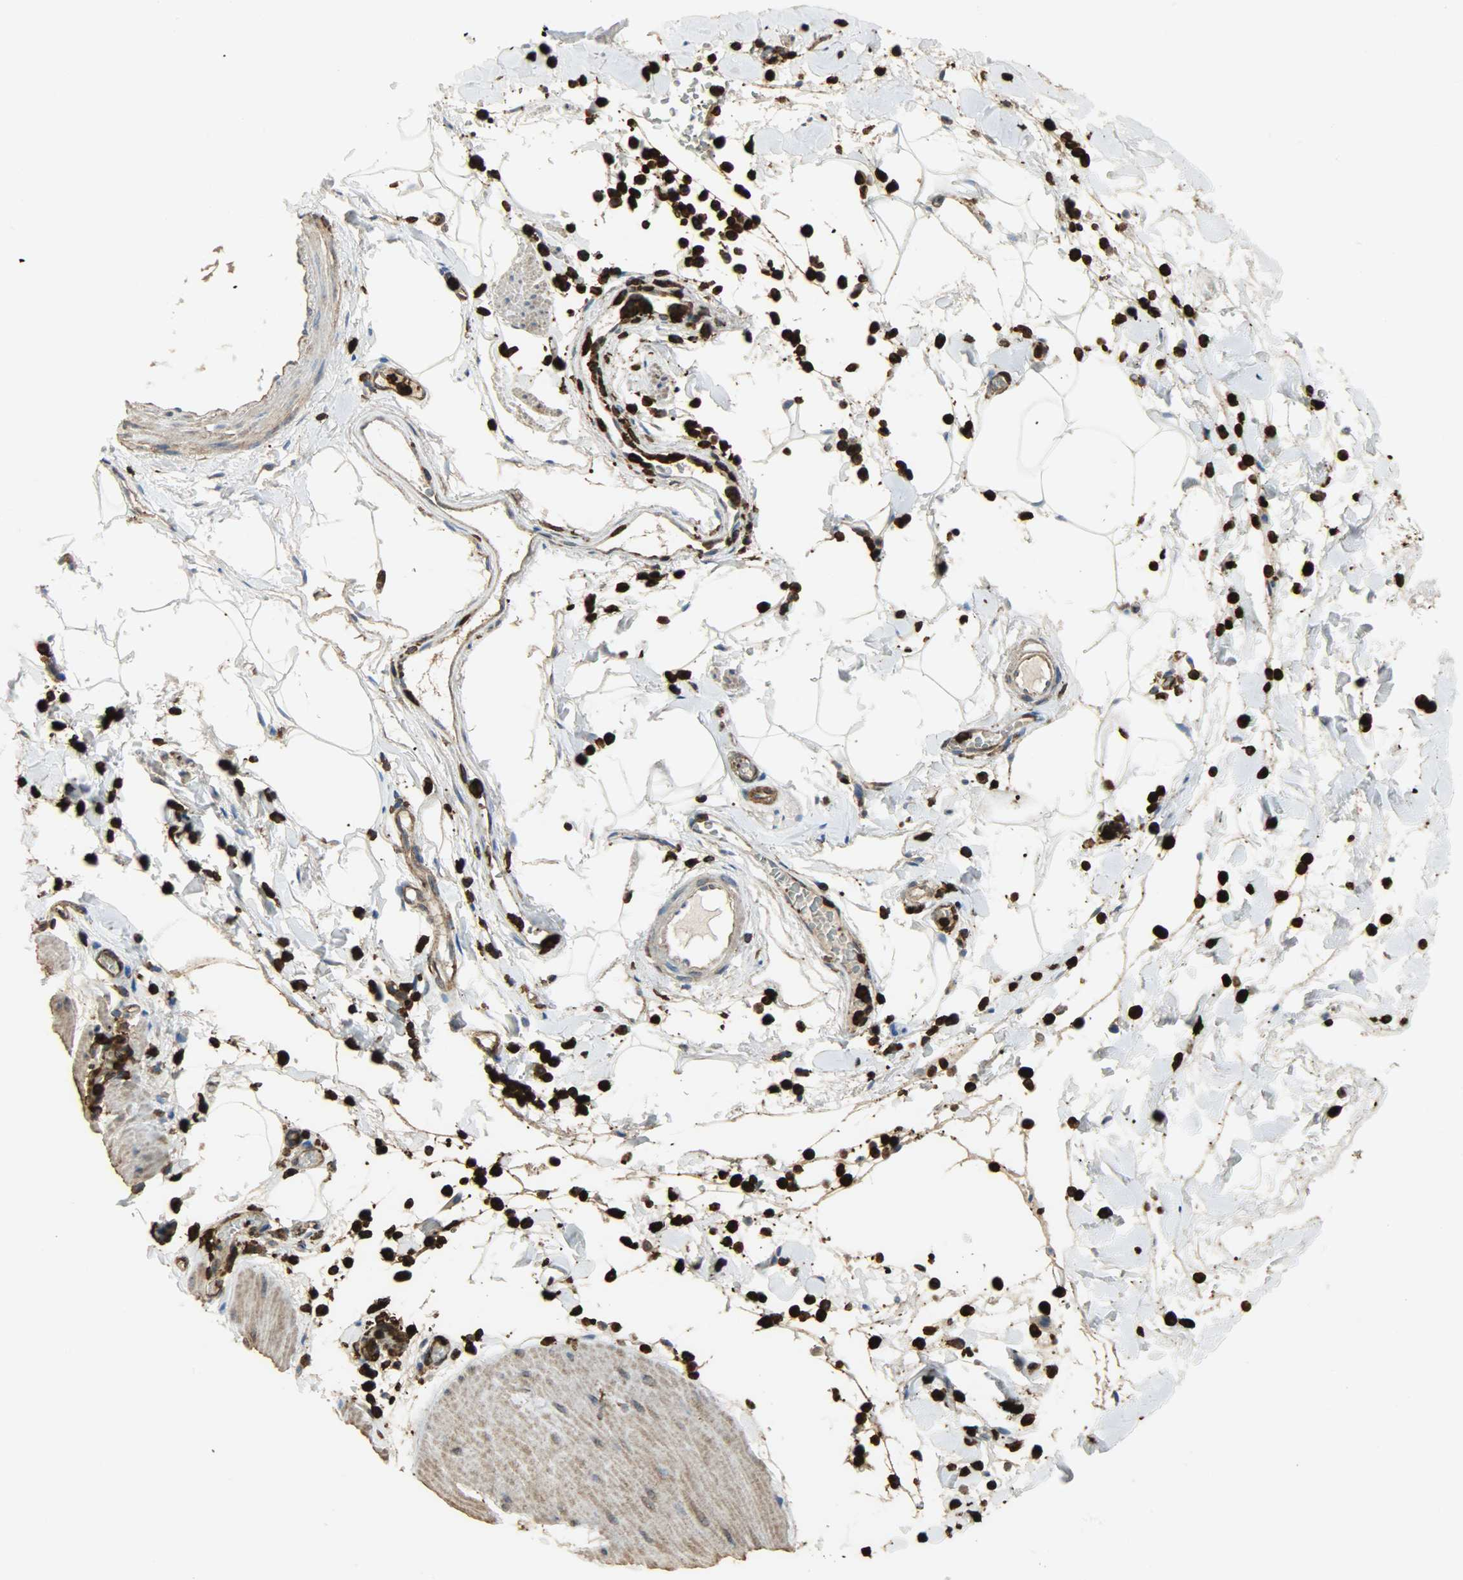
{"staining": {"intensity": "strong", "quantity": ">75%", "location": "cytoplasmic/membranous"}, "tissue": "smooth muscle", "cell_type": "Smooth muscle cells", "image_type": "normal", "snomed": [{"axis": "morphology", "description": "Normal tissue, NOS"}, {"axis": "topography", "description": "Smooth muscle"}, {"axis": "topography", "description": "Colon"}], "caption": "Immunohistochemical staining of normal human smooth muscle displays strong cytoplasmic/membranous protein staining in about >75% of smooth muscle cells.", "gene": "VASP", "patient": {"sex": "male", "age": 67}}